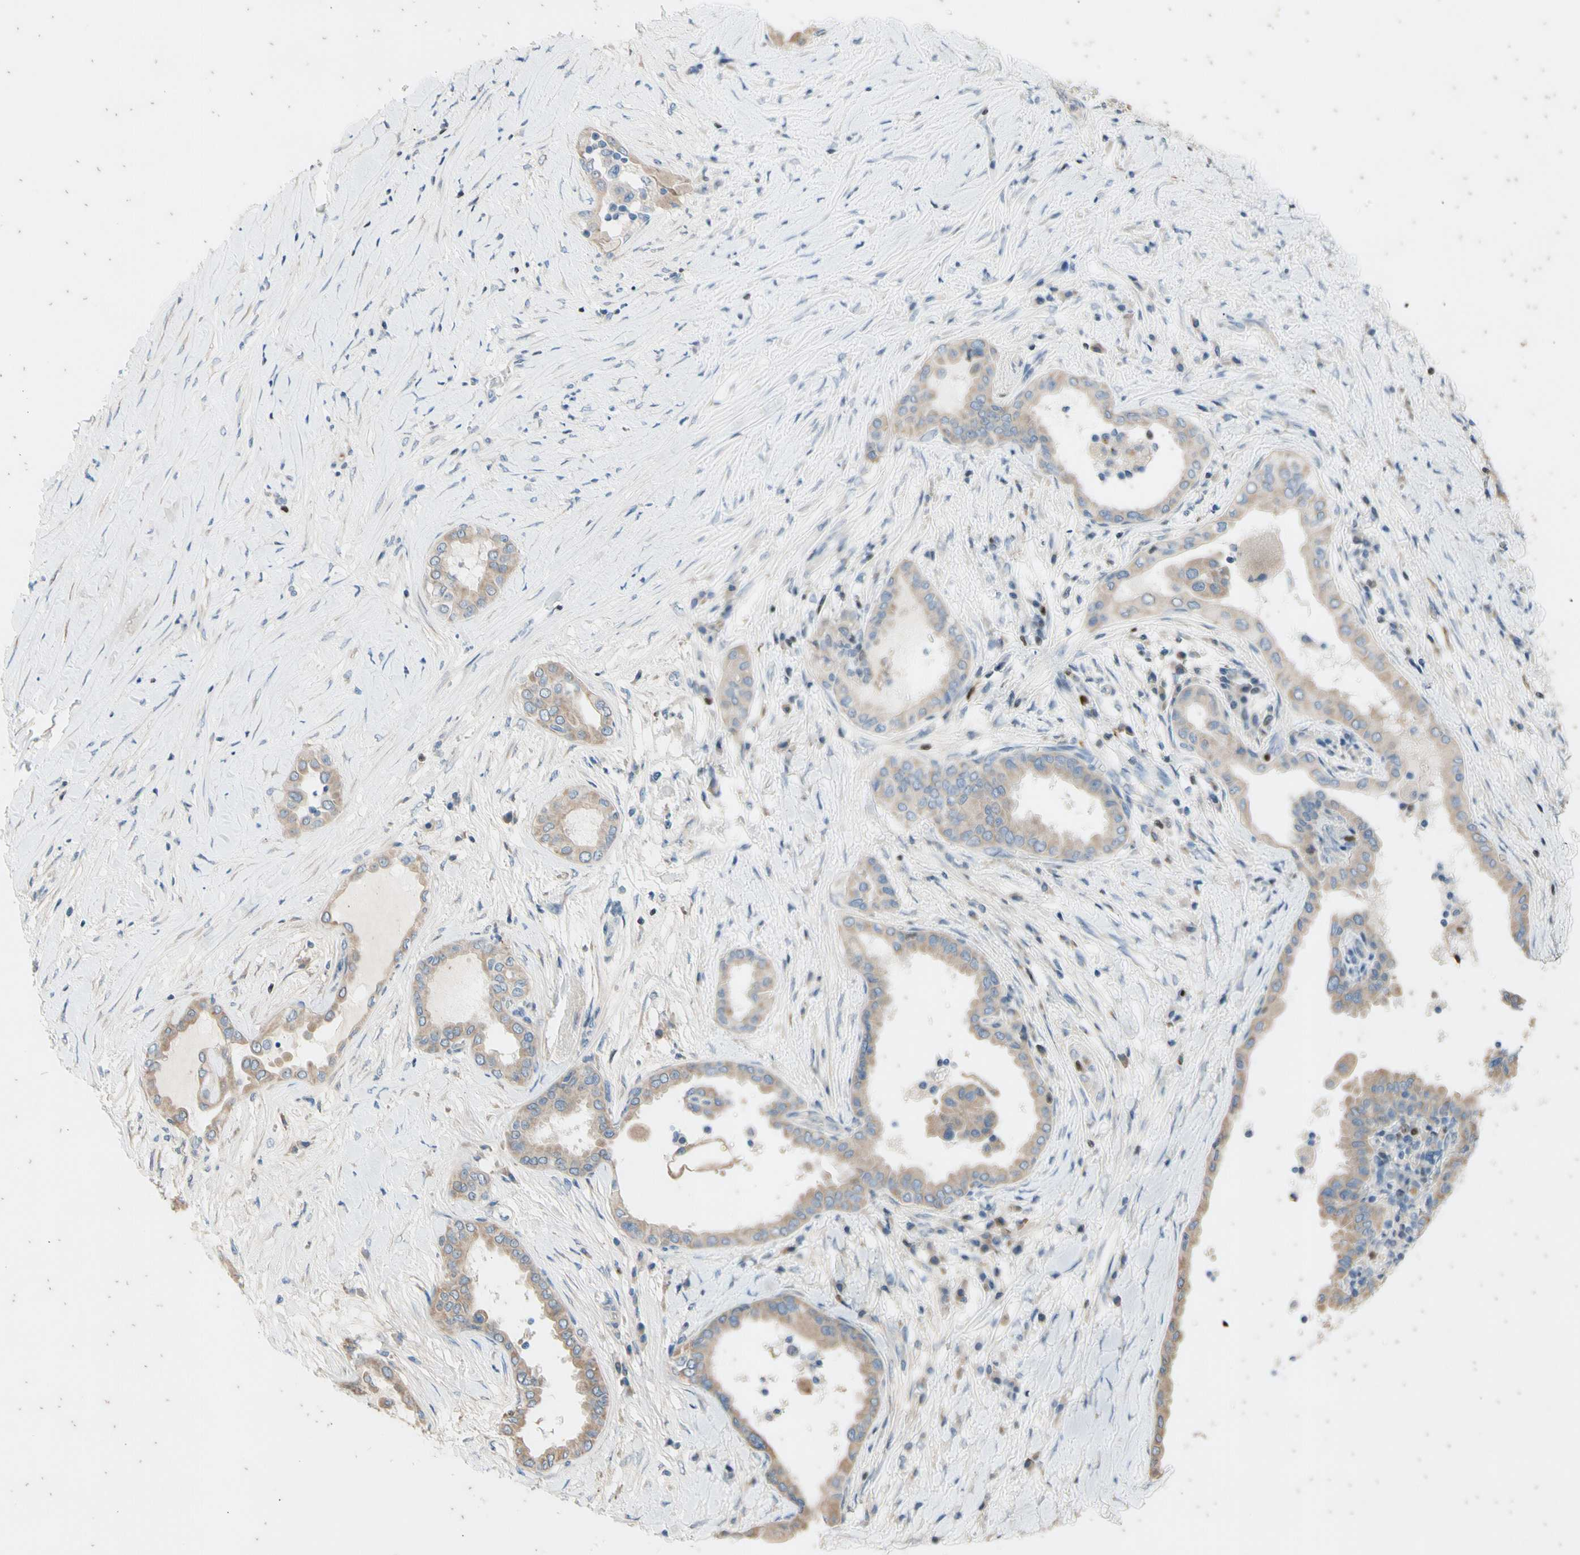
{"staining": {"intensity": "weak", "quantity": ">75%", "location": "cytoplasmic/membranous"}, "tissue": "thyroid cancer", "cell_type": "Tumor cells", "image_type": "cancer", "snomed": [{"axis": "morphology", "description": "Papillary adenocarcinoma, NOS"}, {"axis": "topography", "description": "Thyroid gland"}], "caption": "Human thyroid papillary adenocarcinoma stained for a protein (brown) exhibits weak cytoplasmic/membranous positive staining in approximately >75% of tumor cells.", "gene": "TBX21", "patient": {"sex": "male", "age": 33}}